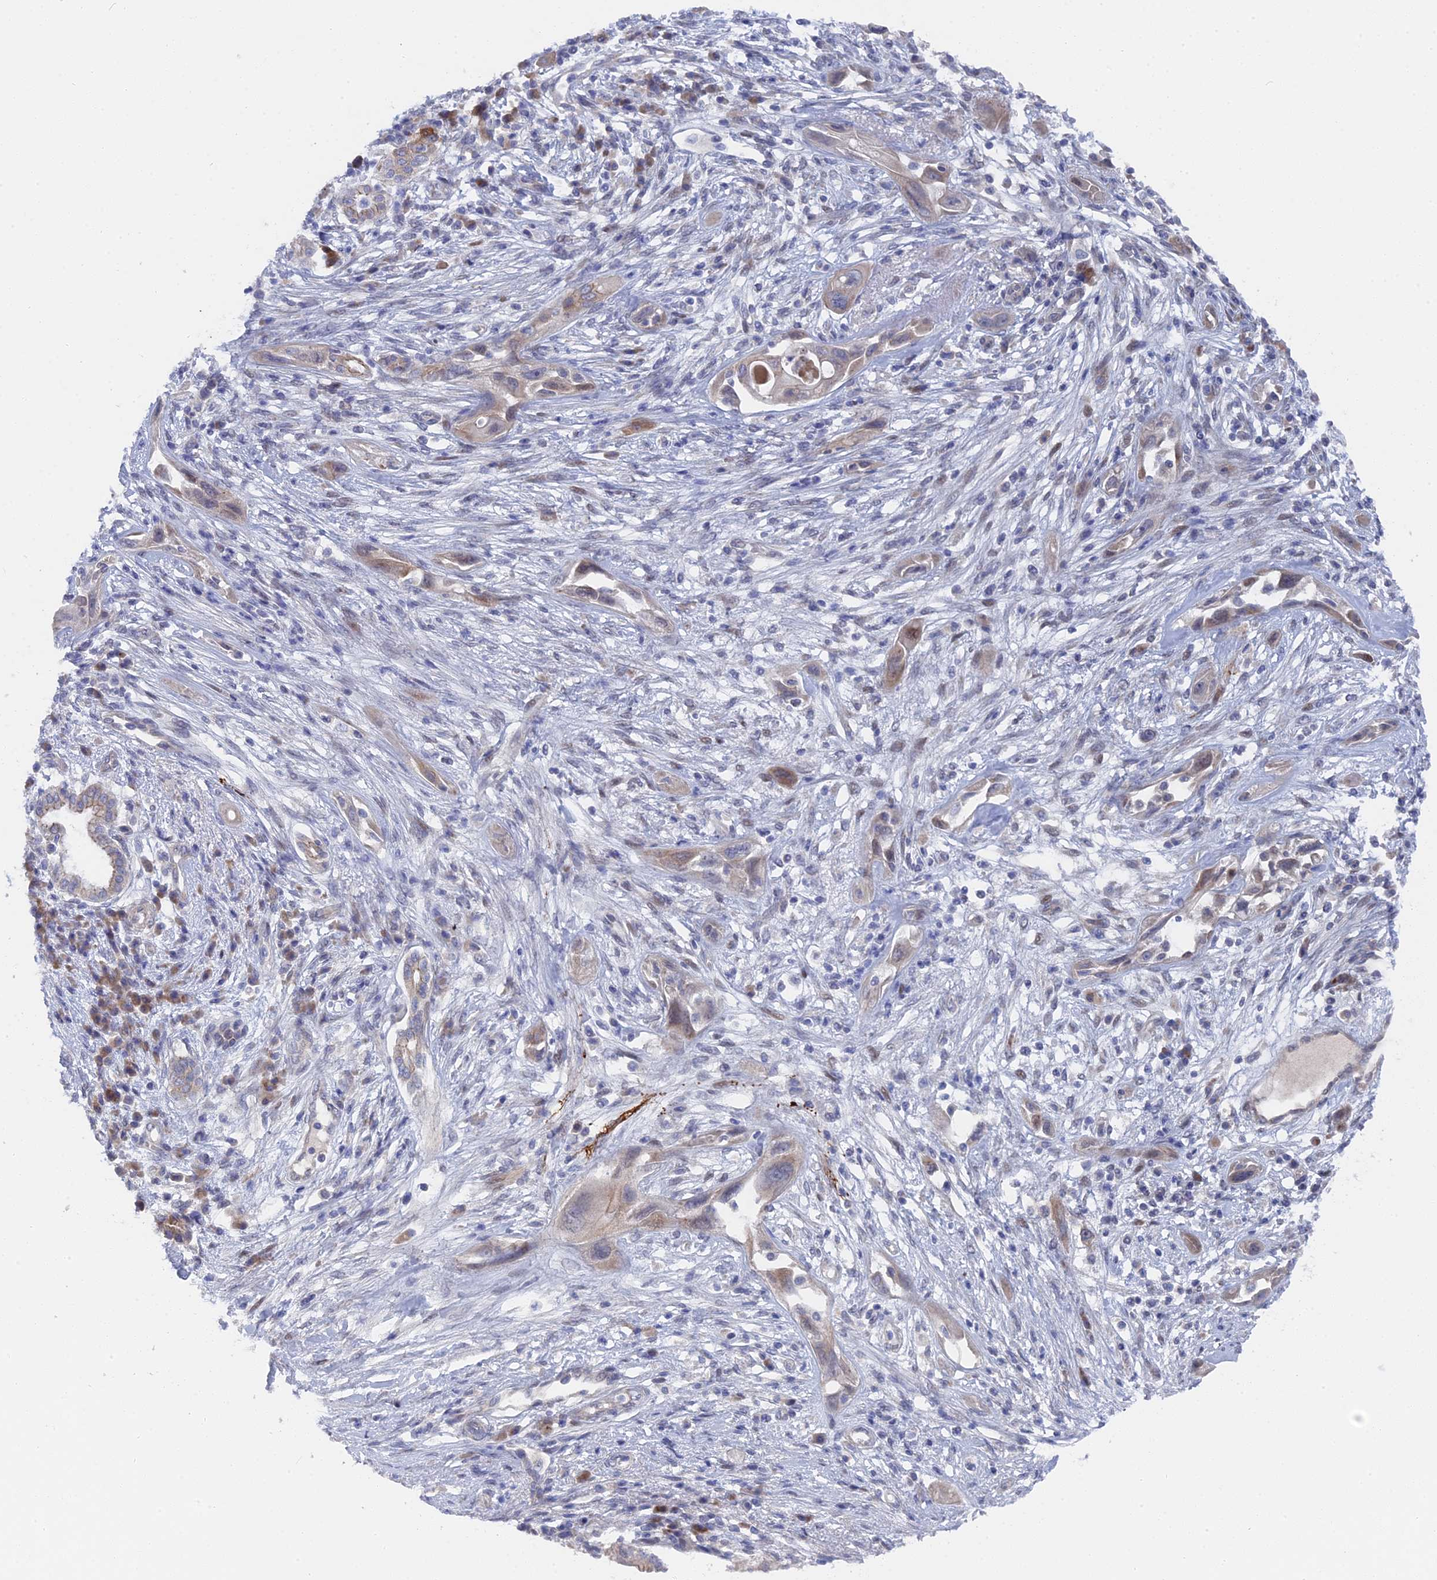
{"staining": {"intensity": "weak", "quantity": "25%-75%", "location": "cytoplasmic/membranous"}, "tissue": "pancreatic cancer", "cell_type": "Tumor cells", "image_type": "cancer", "snomed": [{"axis": "morphology", "description": "Adenocarcinoma, NOS"}, {"axis": "topography", "description": "Pancreas"}], "caption": "Brown immunohistochemical staining in human pancreatic cancer (adenocarcinoma) demonstrates weak cytoplasmic/membranous expression in approximately 25%-75% of tumor cells.", "gene": "TMEM161A", "patient": {"sex": "male", "age": 68}}